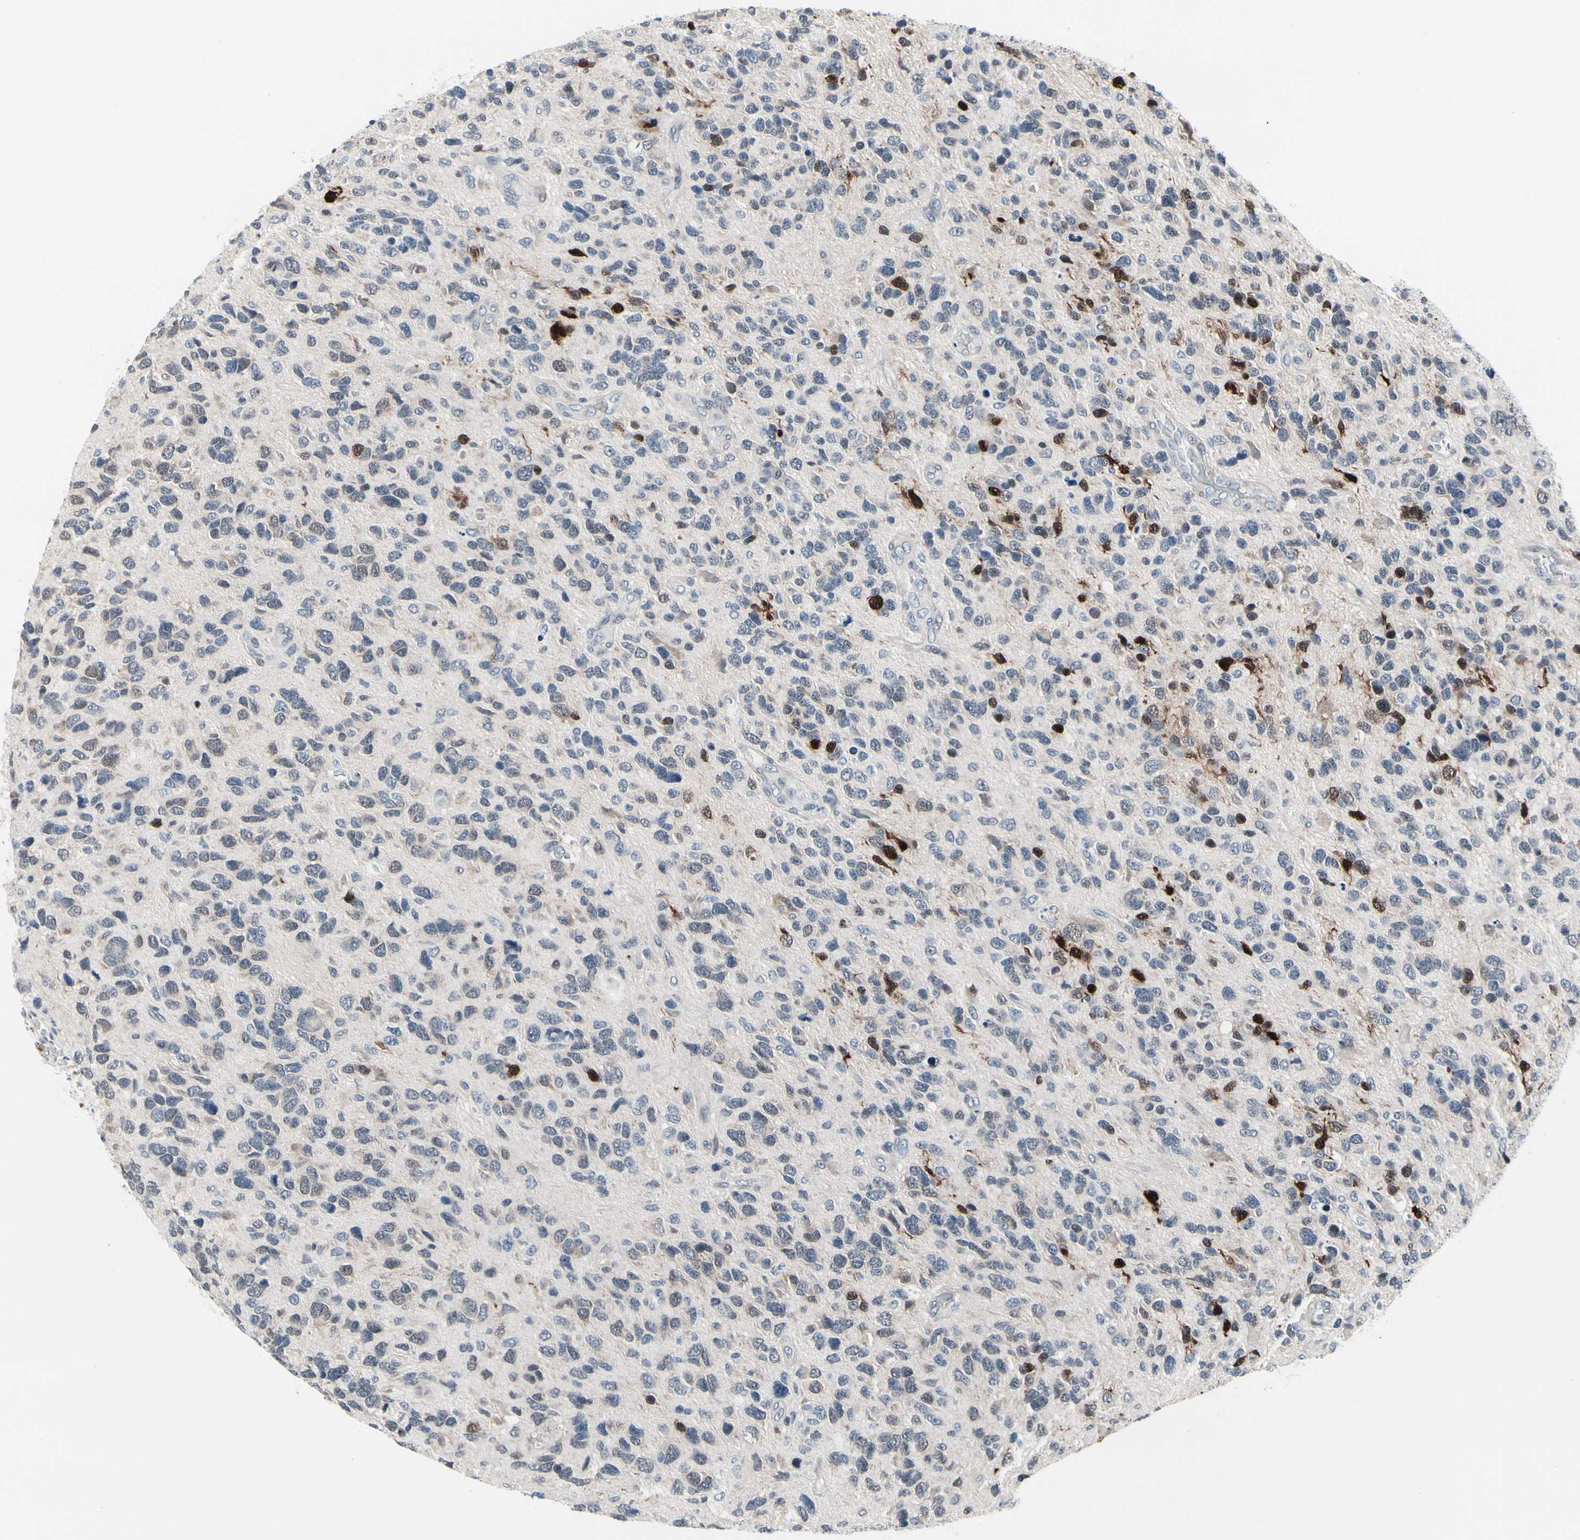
{"staining": {"intensity": "strong", "quantity": "<25%", "location": "cytoplasmic/membranous,nuclear"}, "tissue": "glioma", "cell_type": "Tumor cells", "image_type": "cancer", "snomed": [{"axis": "morphology", "description": "Glioma, malignant, High grade"}, {"axis": "topography", "description": "Brain"}], "caption": "Immunohistochemical staining of glioma demonstrates medium levels of strong cytoplasmic/membranous and nuclear positivity in about <25% of tumor cells. The protein is shown in brown color, while the nuclei are stained blue.", "gene": "TXN", "patient": {"sex": "female", "age": 58}}